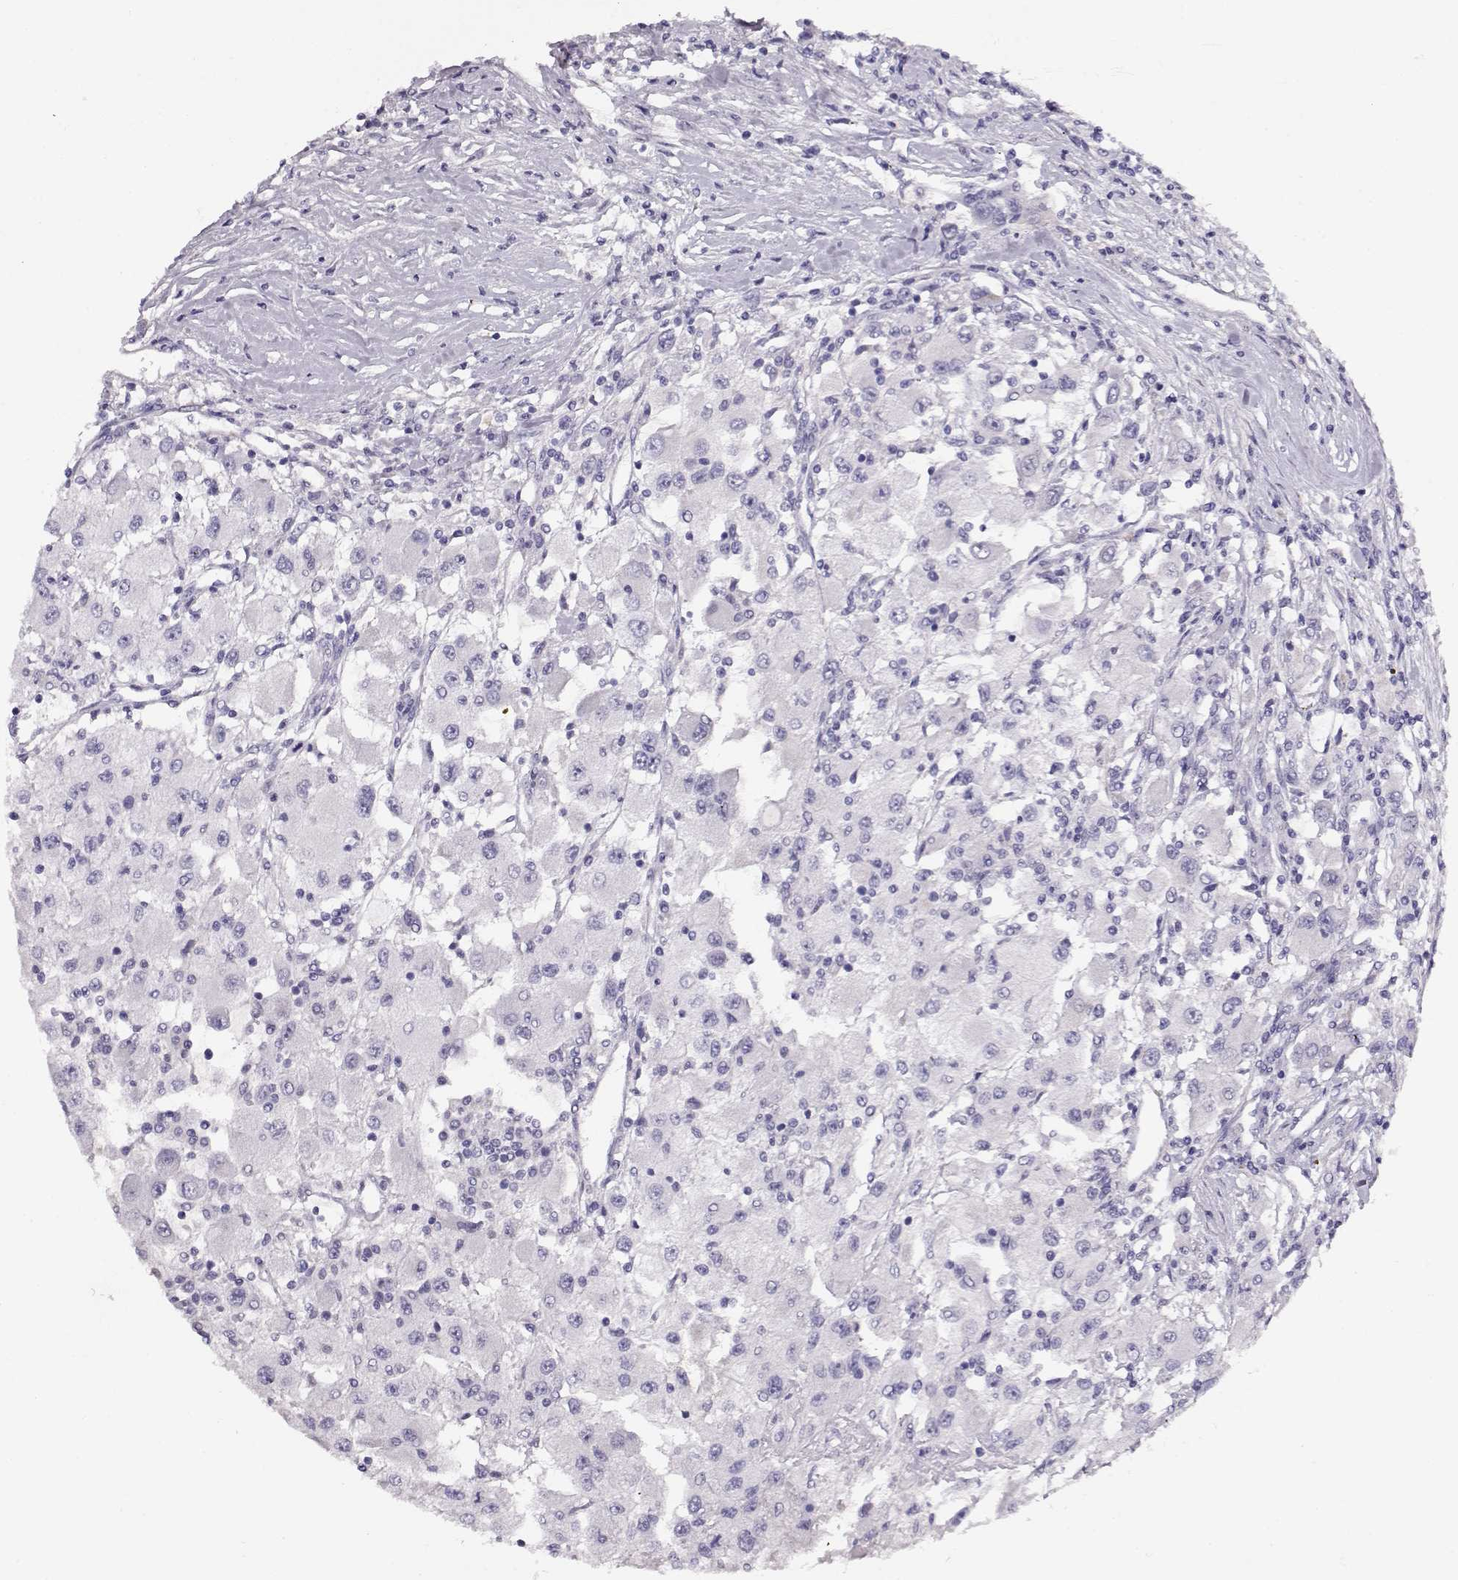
{"staining": {"intensity": "negative", "quantity": "none", "location": "none"}, "tissue": "renal cancer", "cell_type": "Tumor cells", "image_type": "cancer", "snomed": [{"axis": "morphology", "description": "Adenocarcinoma, NOS"}, {"axis": "topography", "description": "Kidney"}], "caption": "DAB (3,3'-diaminobenzidine) immunohistochemical staining of human renal adenocarcinoma displays no significant staining in tumor cells.", "gene": "RBM44", "patient": {"sex": "female", "age": 67}}